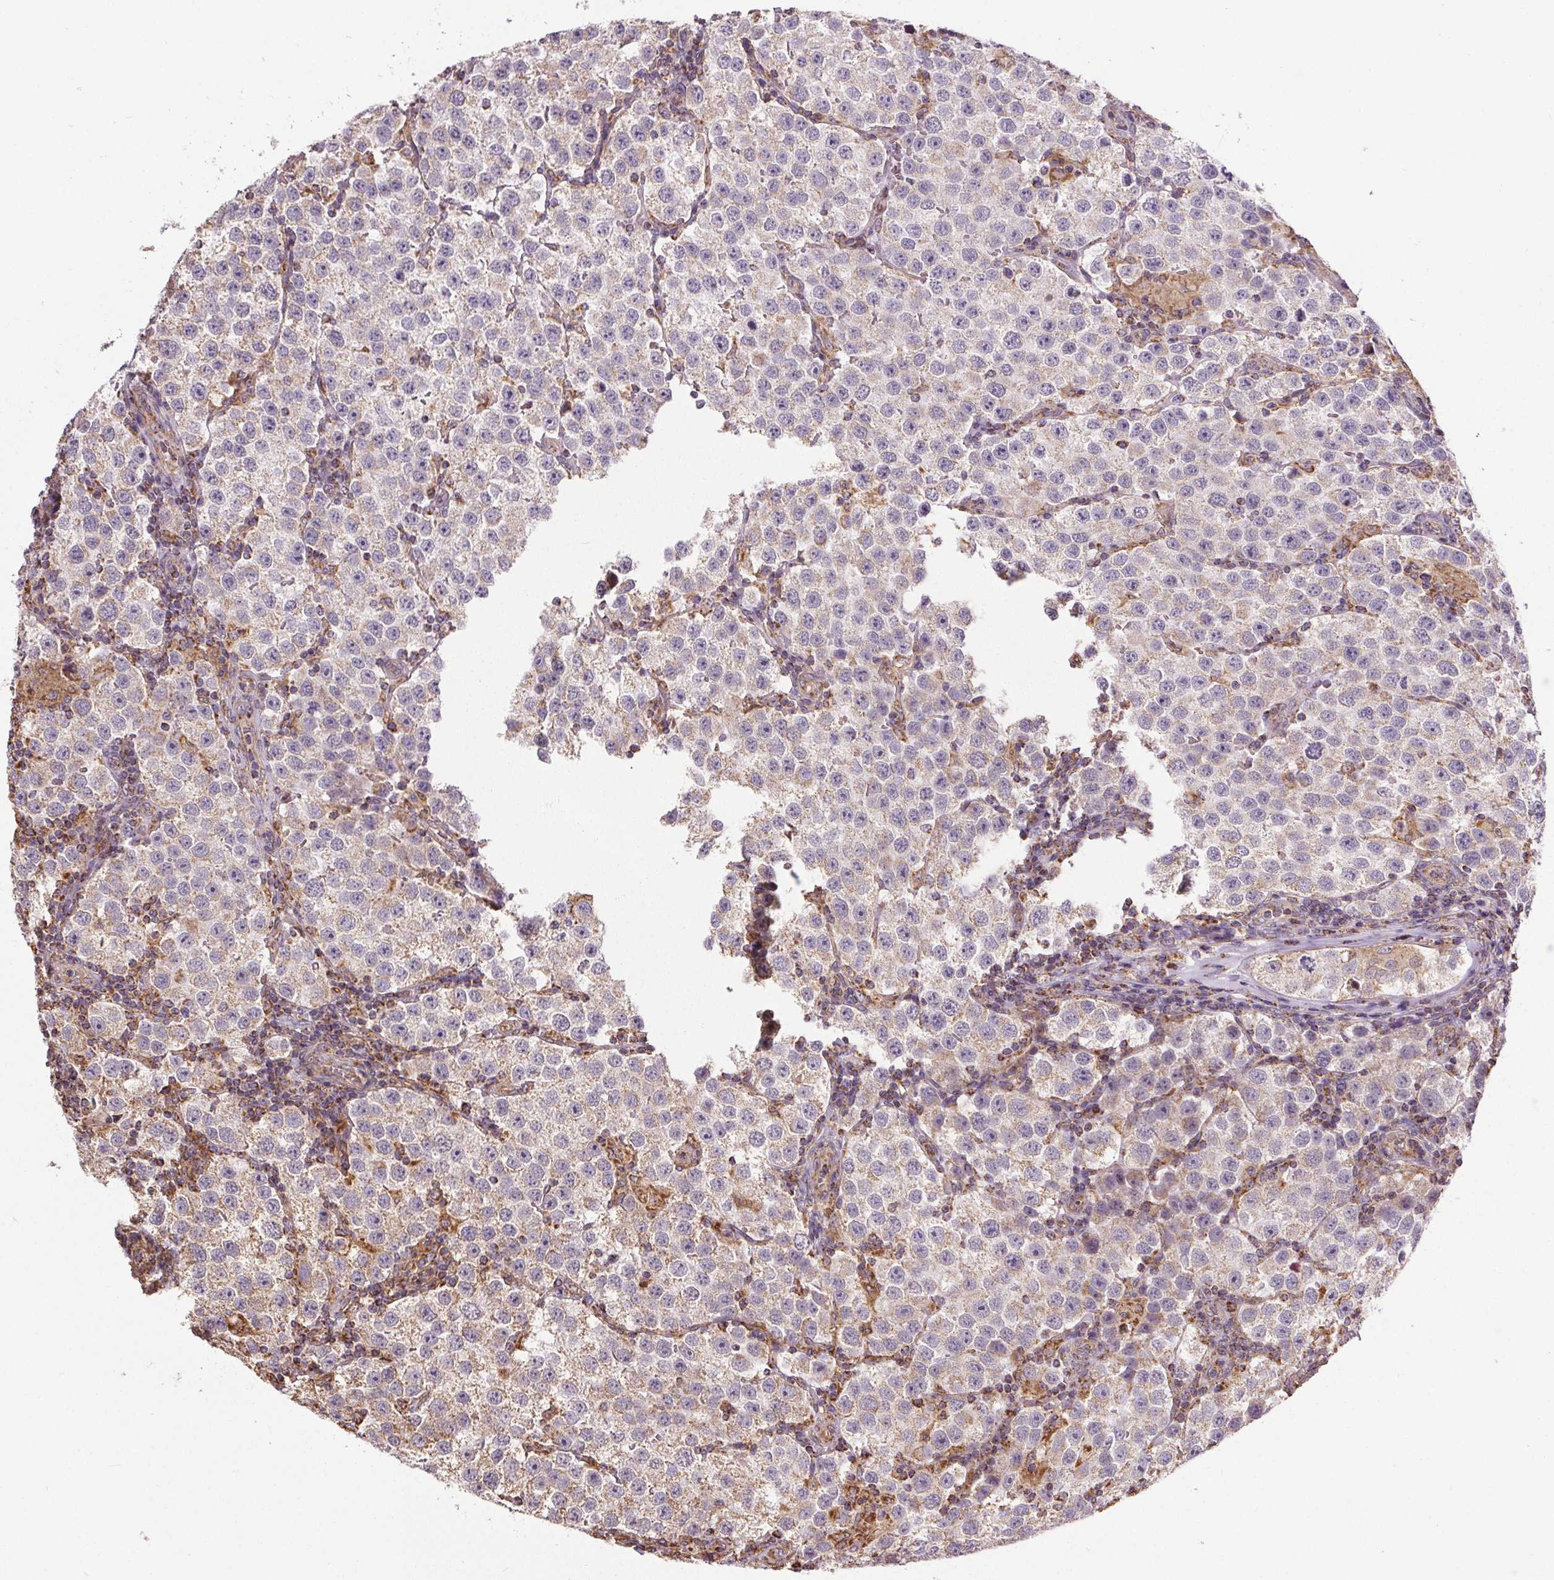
{"staining": {"intensity": "weak", "quantity": "<25%", "location": "cytoplasmic/membranous"}, "tissue": "testis cancer", "cell_type": "Tumor cells", "image_type": "cancer", "snomed": [{"axis": "morphology", "description": "Seminoma, NOS"}, {"axis": "topography", "description": "Testis"}], "caption": "Tumor cells are negative for protein expression in human testis cancer. (Brightfield microscopy of DAB (3,3'-diaminobenzidine) IHC at high magnification).", "gene": "ZNF548", "patient": {"sex": "male", "age": 37}}